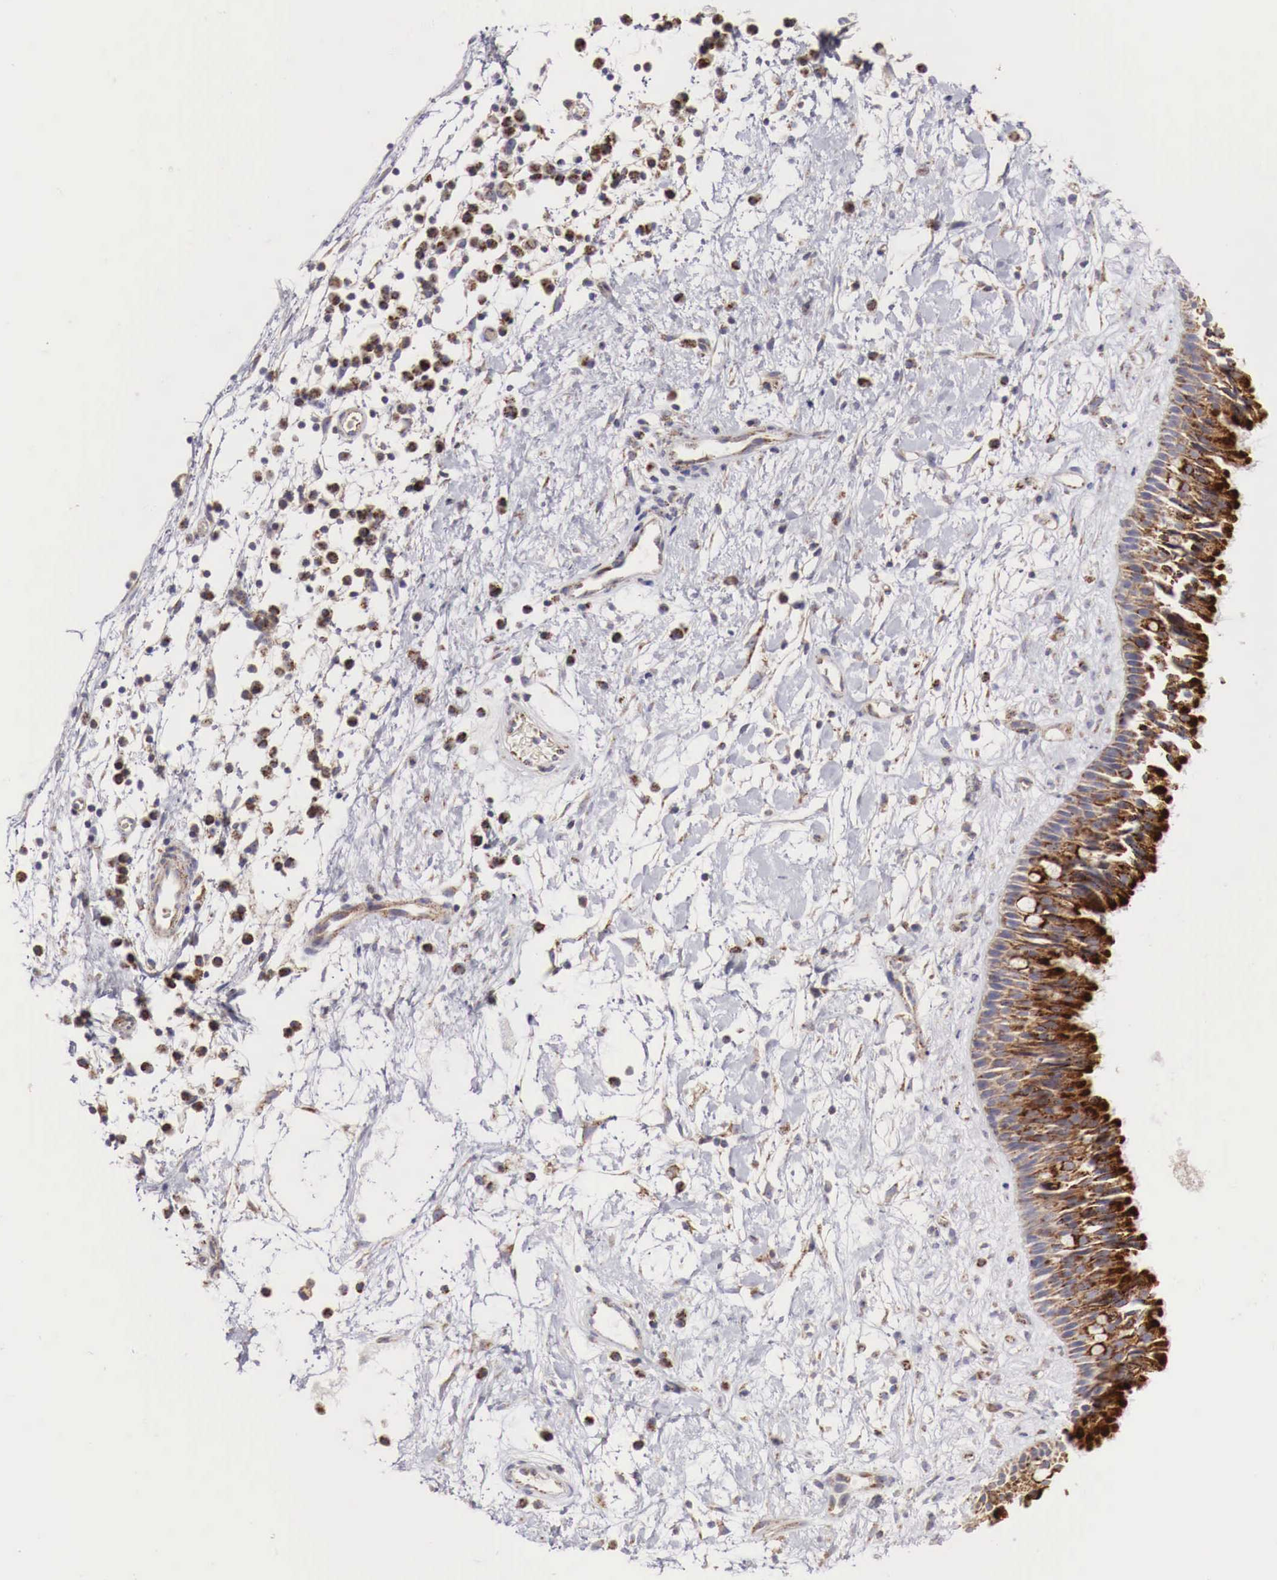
{"staining": {"intensity": "strong", "quantity": ">75%", "location": "cytoplasmic/membranous"}, "tissue": "nasopharynx", "cell_type": "Respiratory epithelial cells", "image_type": "normal", "snomed": [{"axis": "morphology", "description": "Normal tissue, NOS"}, {"axis": "topography", "description": "Nasopharynx"}], "caption": "Nasopharynx stained for a protein displays strong cytoplasmic/membranous positivity in respiratory epithelial cells. Immunohistochemistry stains the protein of interest in brown and the nuclei are stained blue.", "gene": "XPNPEP3", "patient": {"sex": "male", "age": 13}}